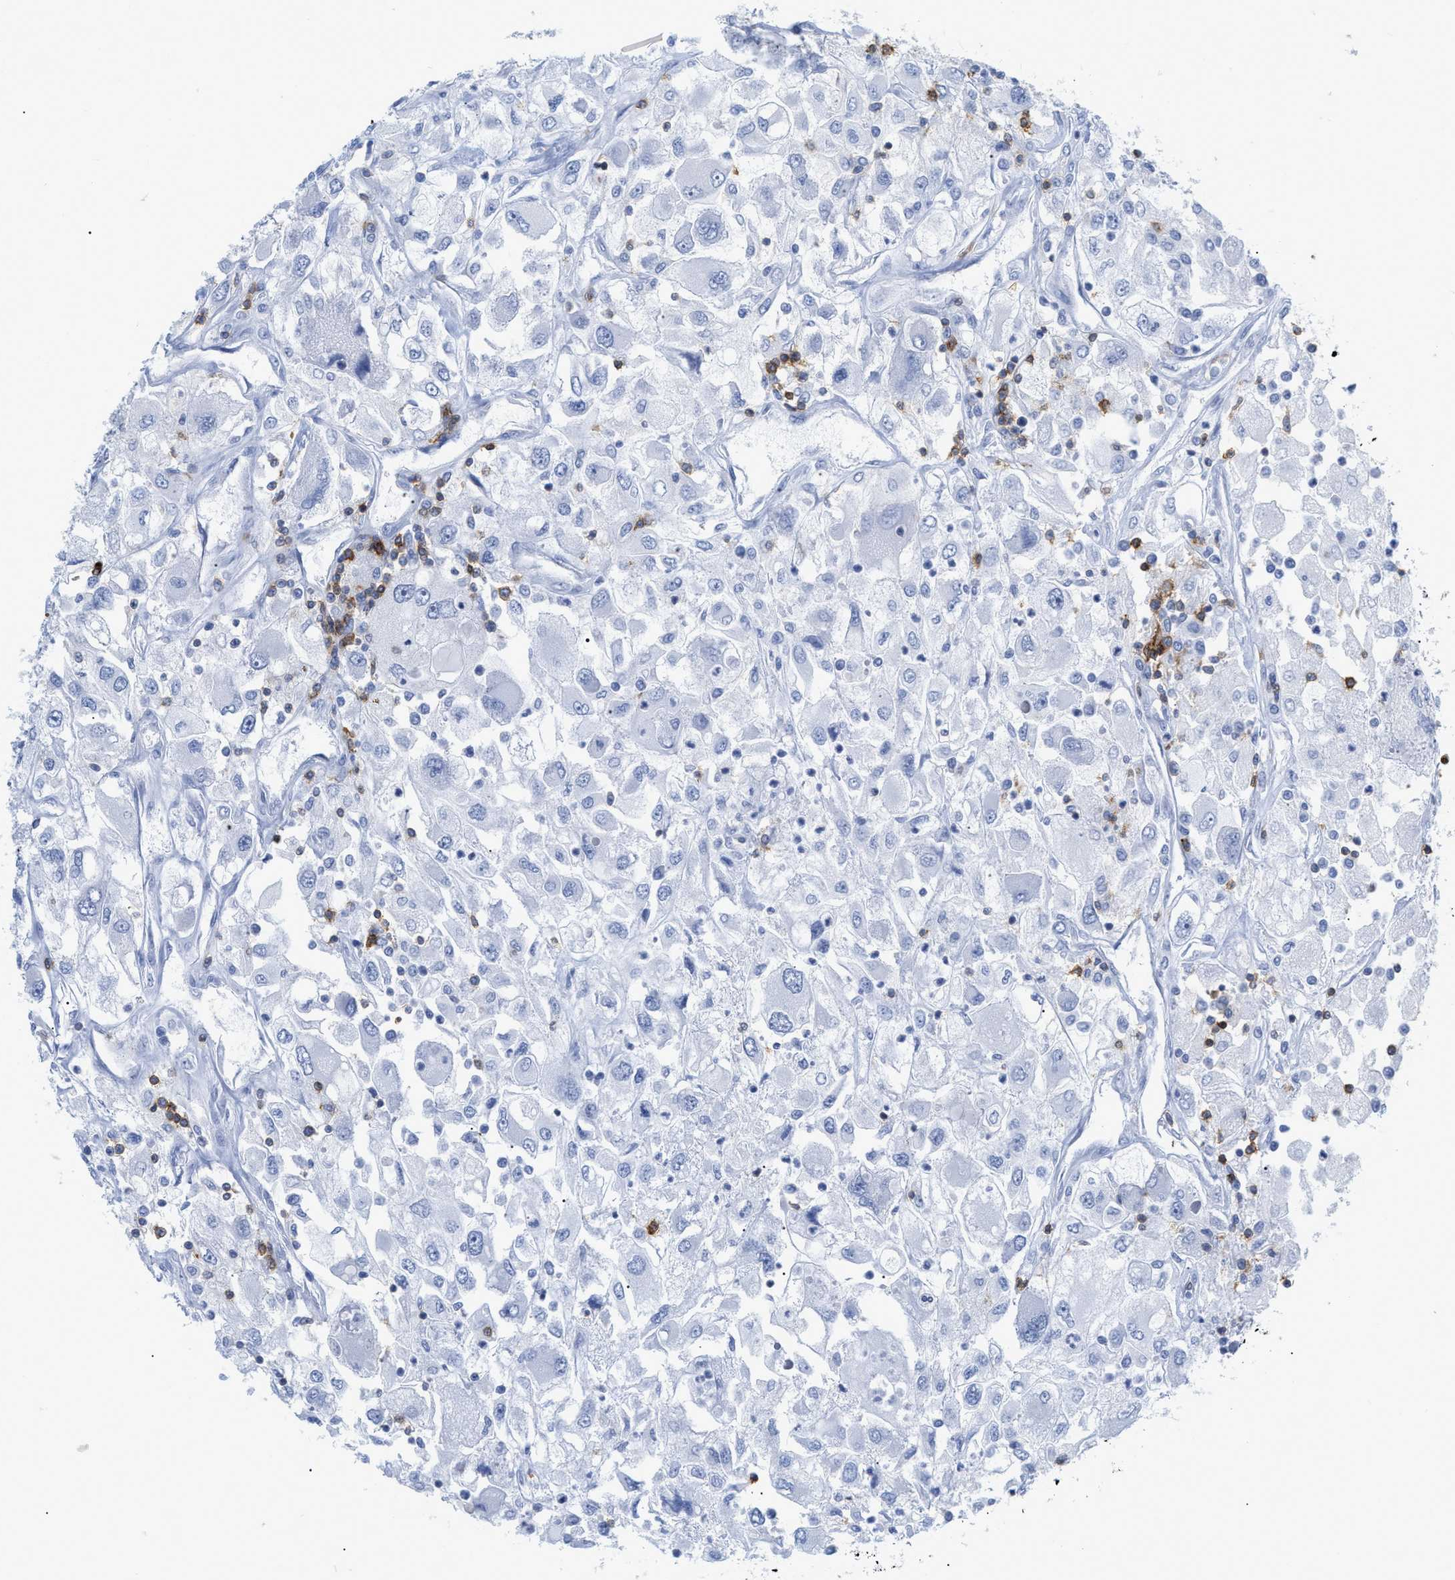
{"staining": {"intensity": "negative", "quantity": "none", "location": "none"}, "tissue": "renal cancer", "cell_type": "Tumor cells", "image_type": "cancer", "snomed": [{"axis": "morphology", "description": "Adenocarcinoma, NOS"}, {"axis": "topography", "description": "Kidney"}], "caption": "This image is of renal cancer stained with immunohistochemistry to label a protein in brown with the nuclei are counter-stained blue. There is no expression in tumor cells.", "gene": "CD5", "patient": {"sex": "female", "age": 52}}